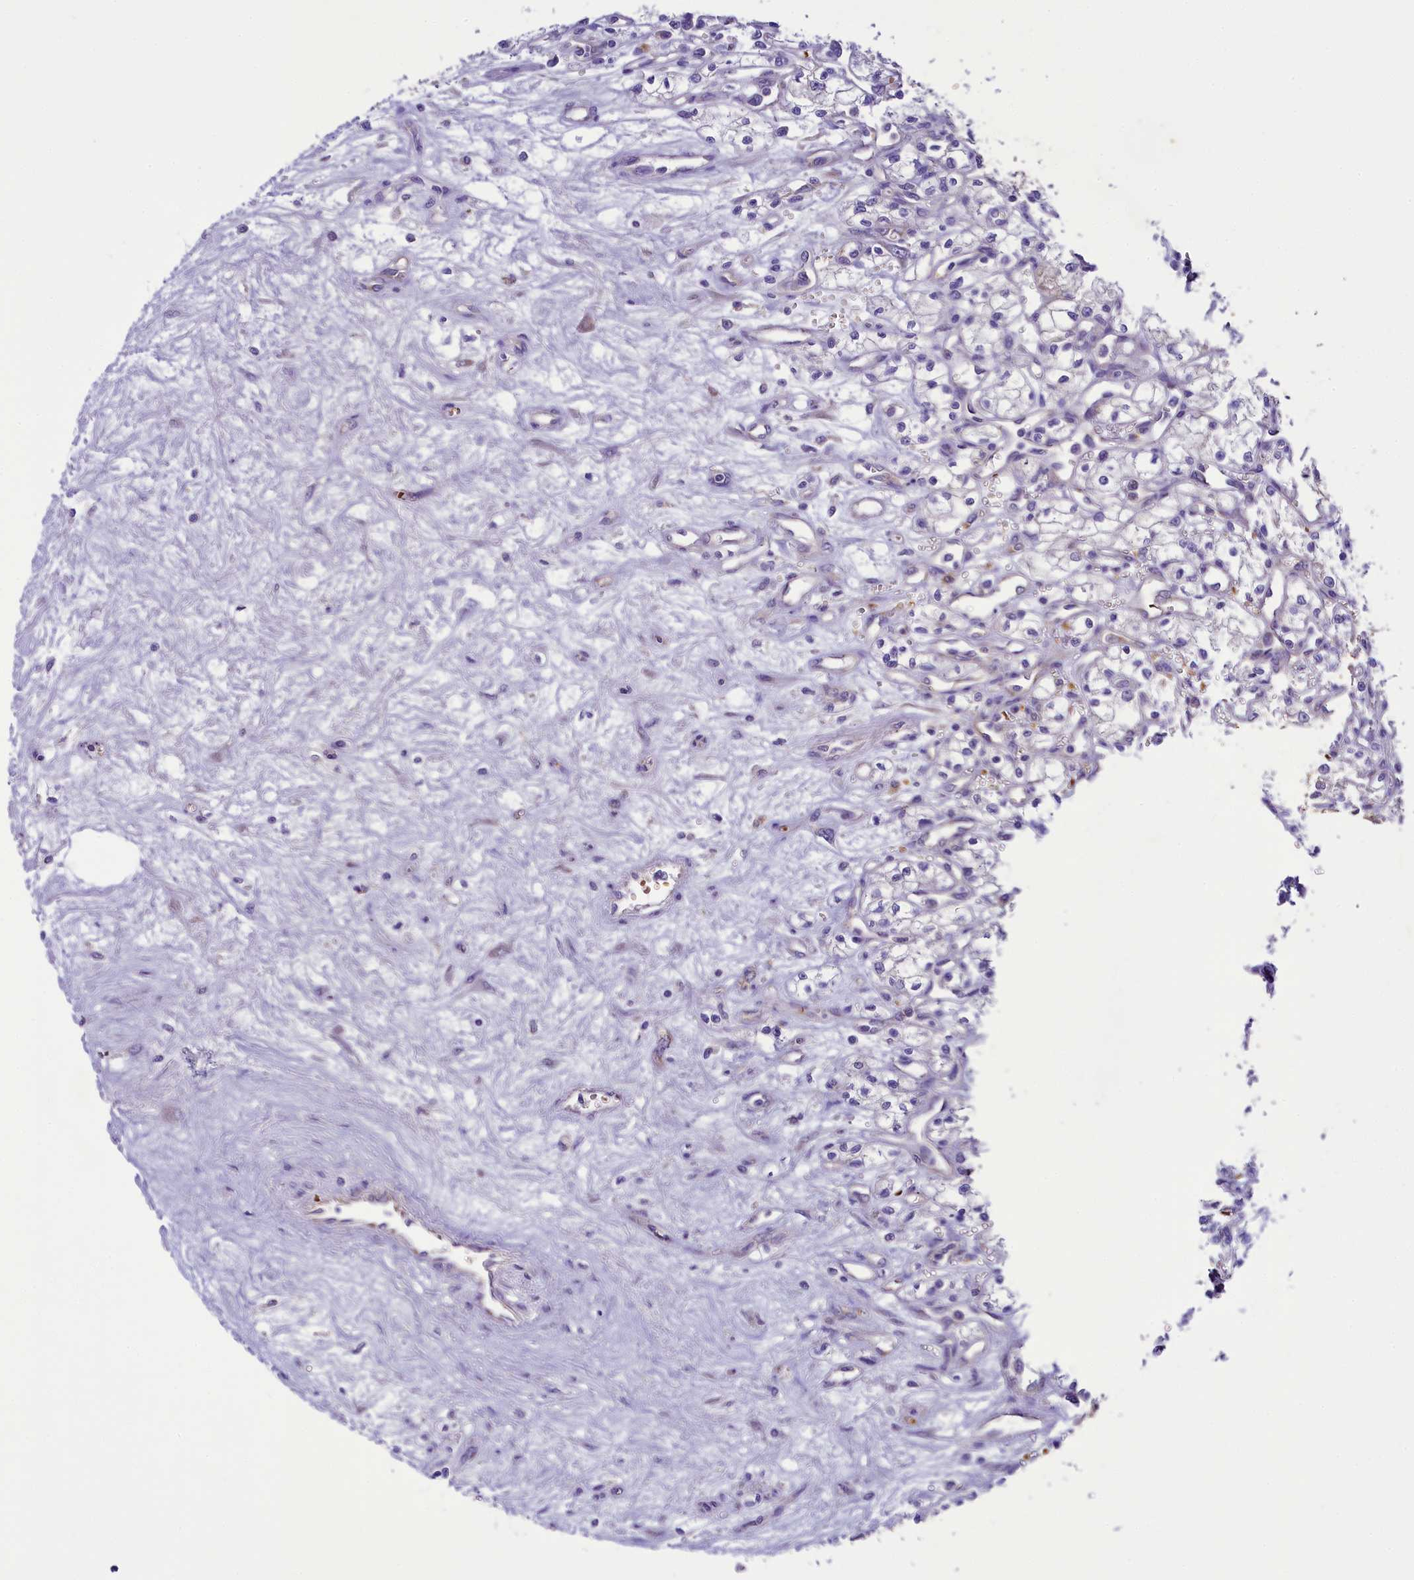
{"staining": {"intensity": "negative", "quantity": "none", "location": "none"}, "tissue": "renal cancer", "cell_type": "Tumor cells", "image_type": "cancer", "snomed": [{"axis": "morphology", "description": "Adenocarcinoma, NOS"}, {"axis": "topography", "description": "Kidney"}], "caption": "Immunohistochemical staining of renal cancer shows no significant staining in tumor cells.", "gene": "LARP4", "patient": {"sex": "male", "age": 59}}